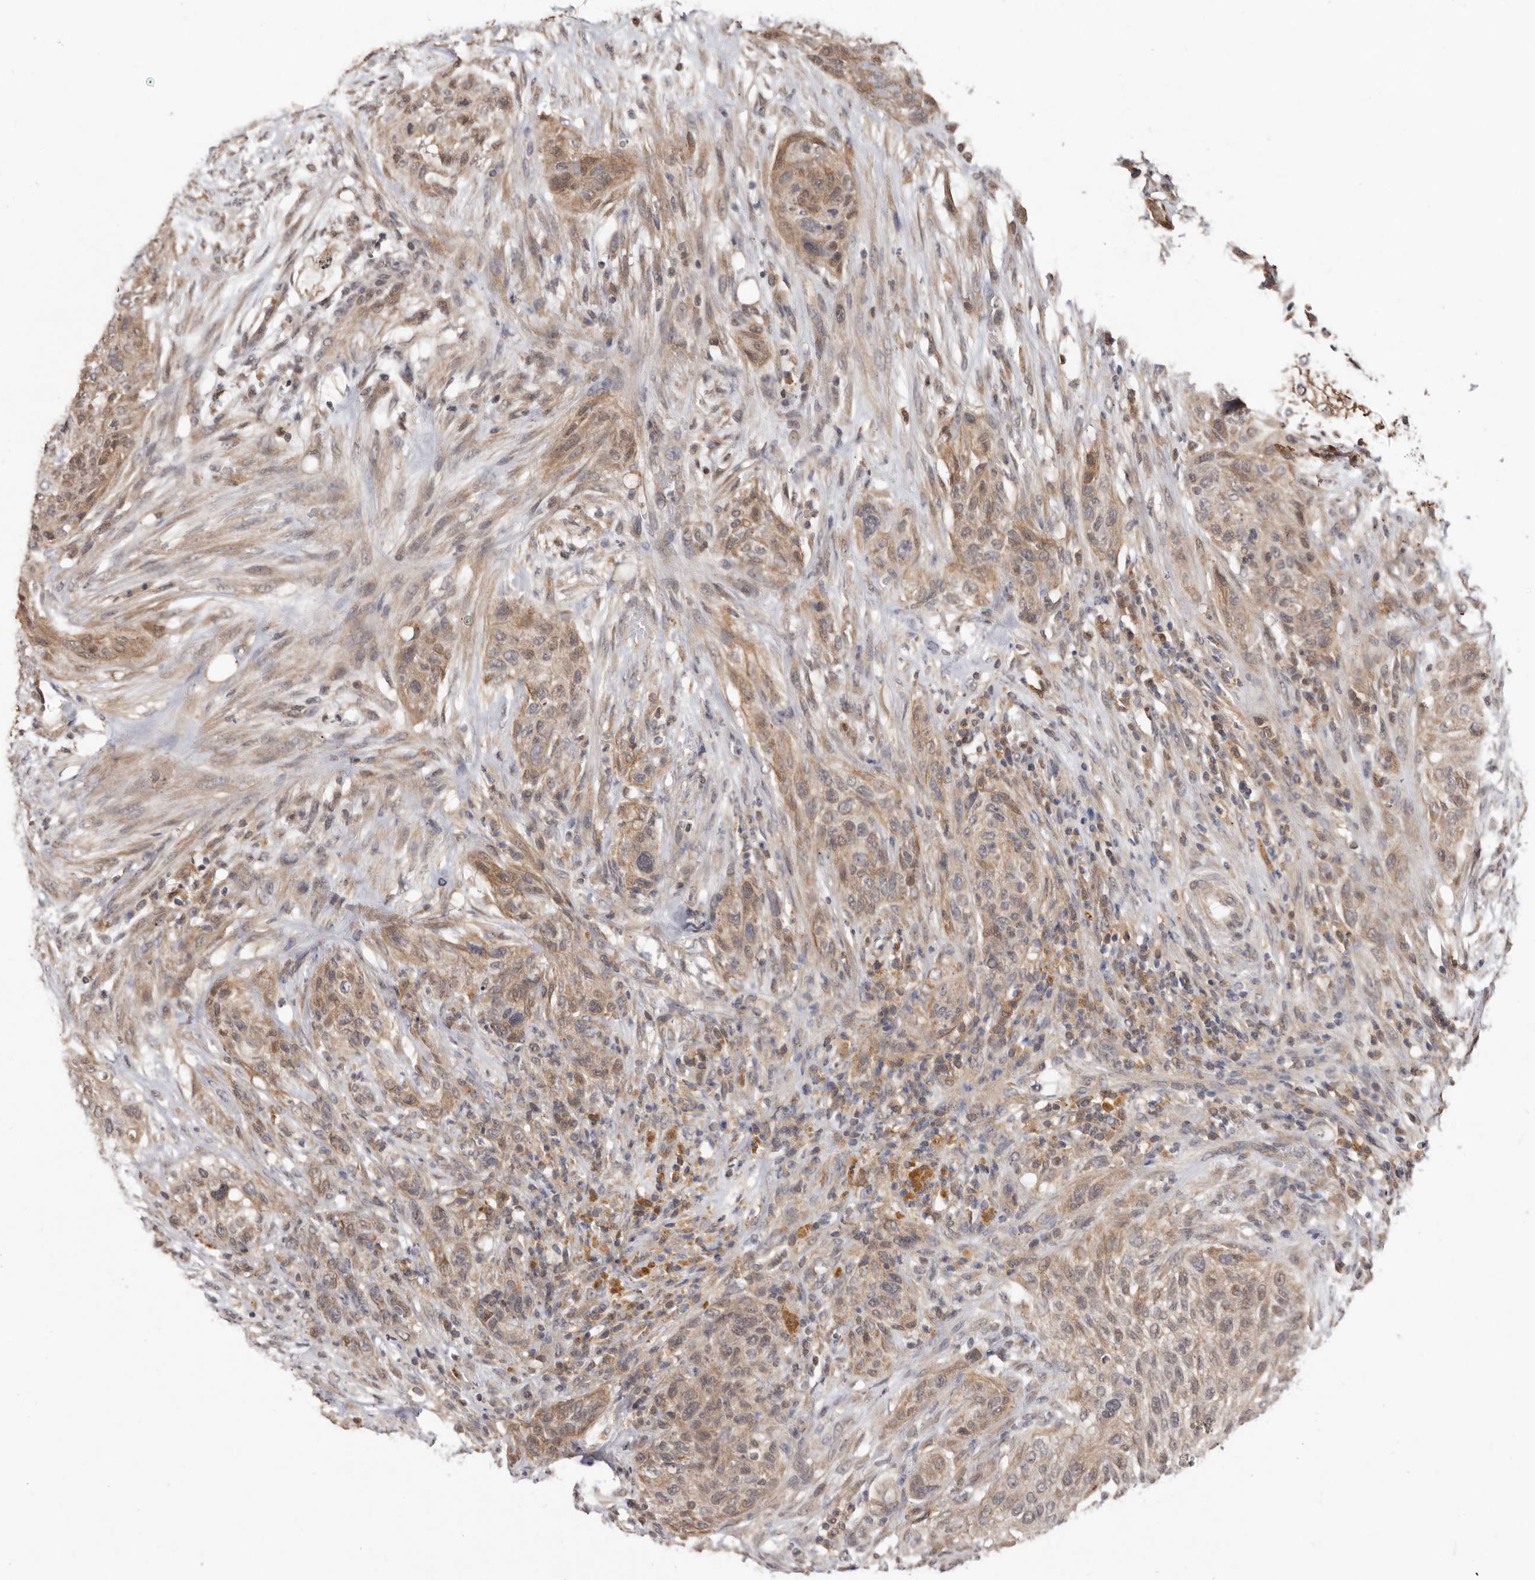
{"staining": {"intensity": "moderate", "quantity": ">75%", "location": "cytoplasmic/membranous,nuclear"}, "tissue": "urothelial cancer", "cell_type": "Tumor cells", "image_type": "cancer", "snomed": [{"axis": "morphology", "description": "Urothelial carcinoma, High grade"}, {"axis": "topography", "description": "Urinary bladder"}], "caption": "The image demonstrates staining of high-grade urothelial carcinoma, revealing moderate cytoplasmic/membranous and nuclear protein expression (brown color) within tumor cells. The staining was performed using DAB (3,3'-diaminobenzidine) to visualize the protein expression in brown, while the nuclei were stained in blue with hematoxylin (Magnification: 20x).", "gene": "RSPO2", "patient": {"sex": "male", "age": 35}}